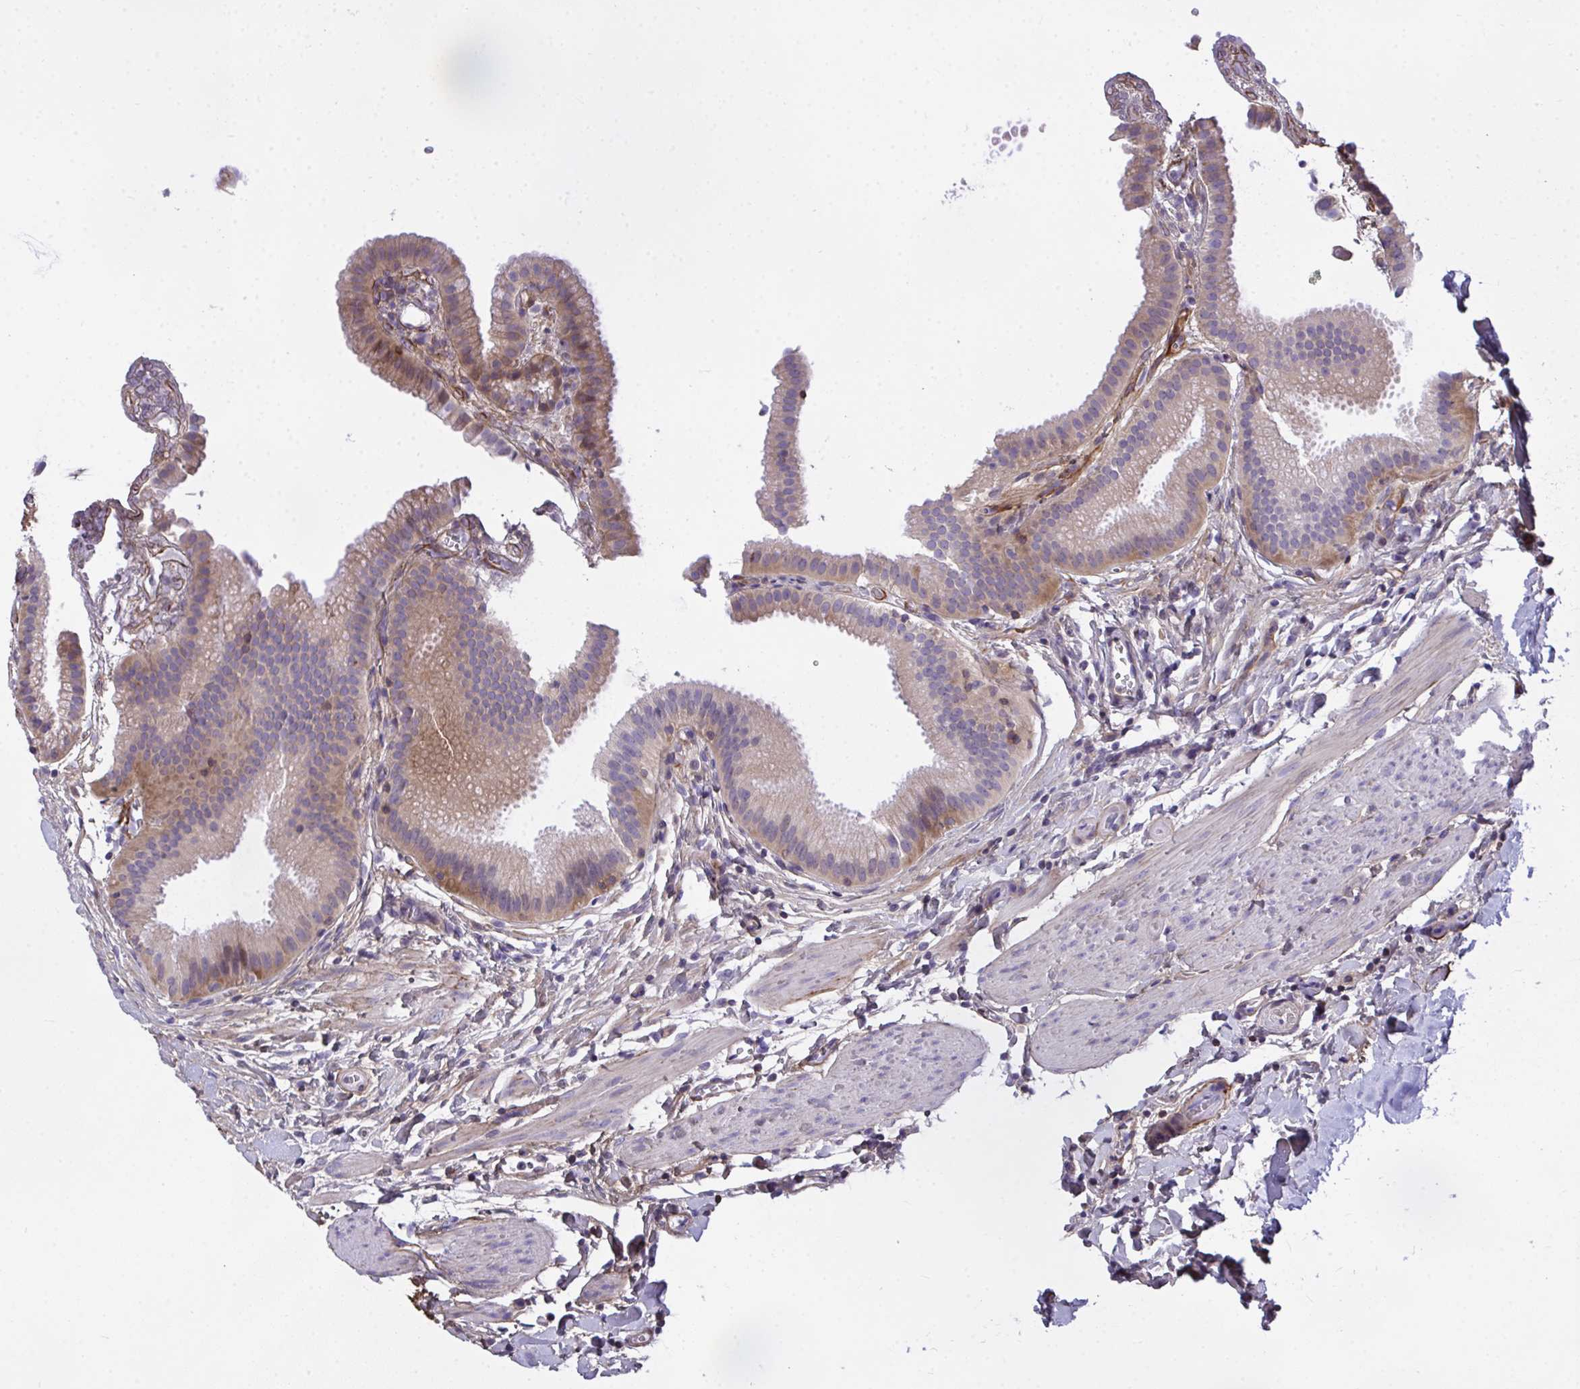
{"staining": {"intensity": "moderate", "quantity": "25%-75%", "location": "cytoplasmic/membranous"}, "tissue": "gallbladder", "cell_type": "Glandular cells", "image_type": "normal", "snomed": [{"axis": "morphology", "description": "Normal tissue, NOS"}, {"axis": "topography", "description": "Gallbladder"}], "caption": "Glandular cells show medium levels of moderate cytoplasmic/membranous staining in about 25%-75% of cells in unremarkable gallbladder.", "gene": "AP5M1", "patient": {"sex": "female", "age": 63}}